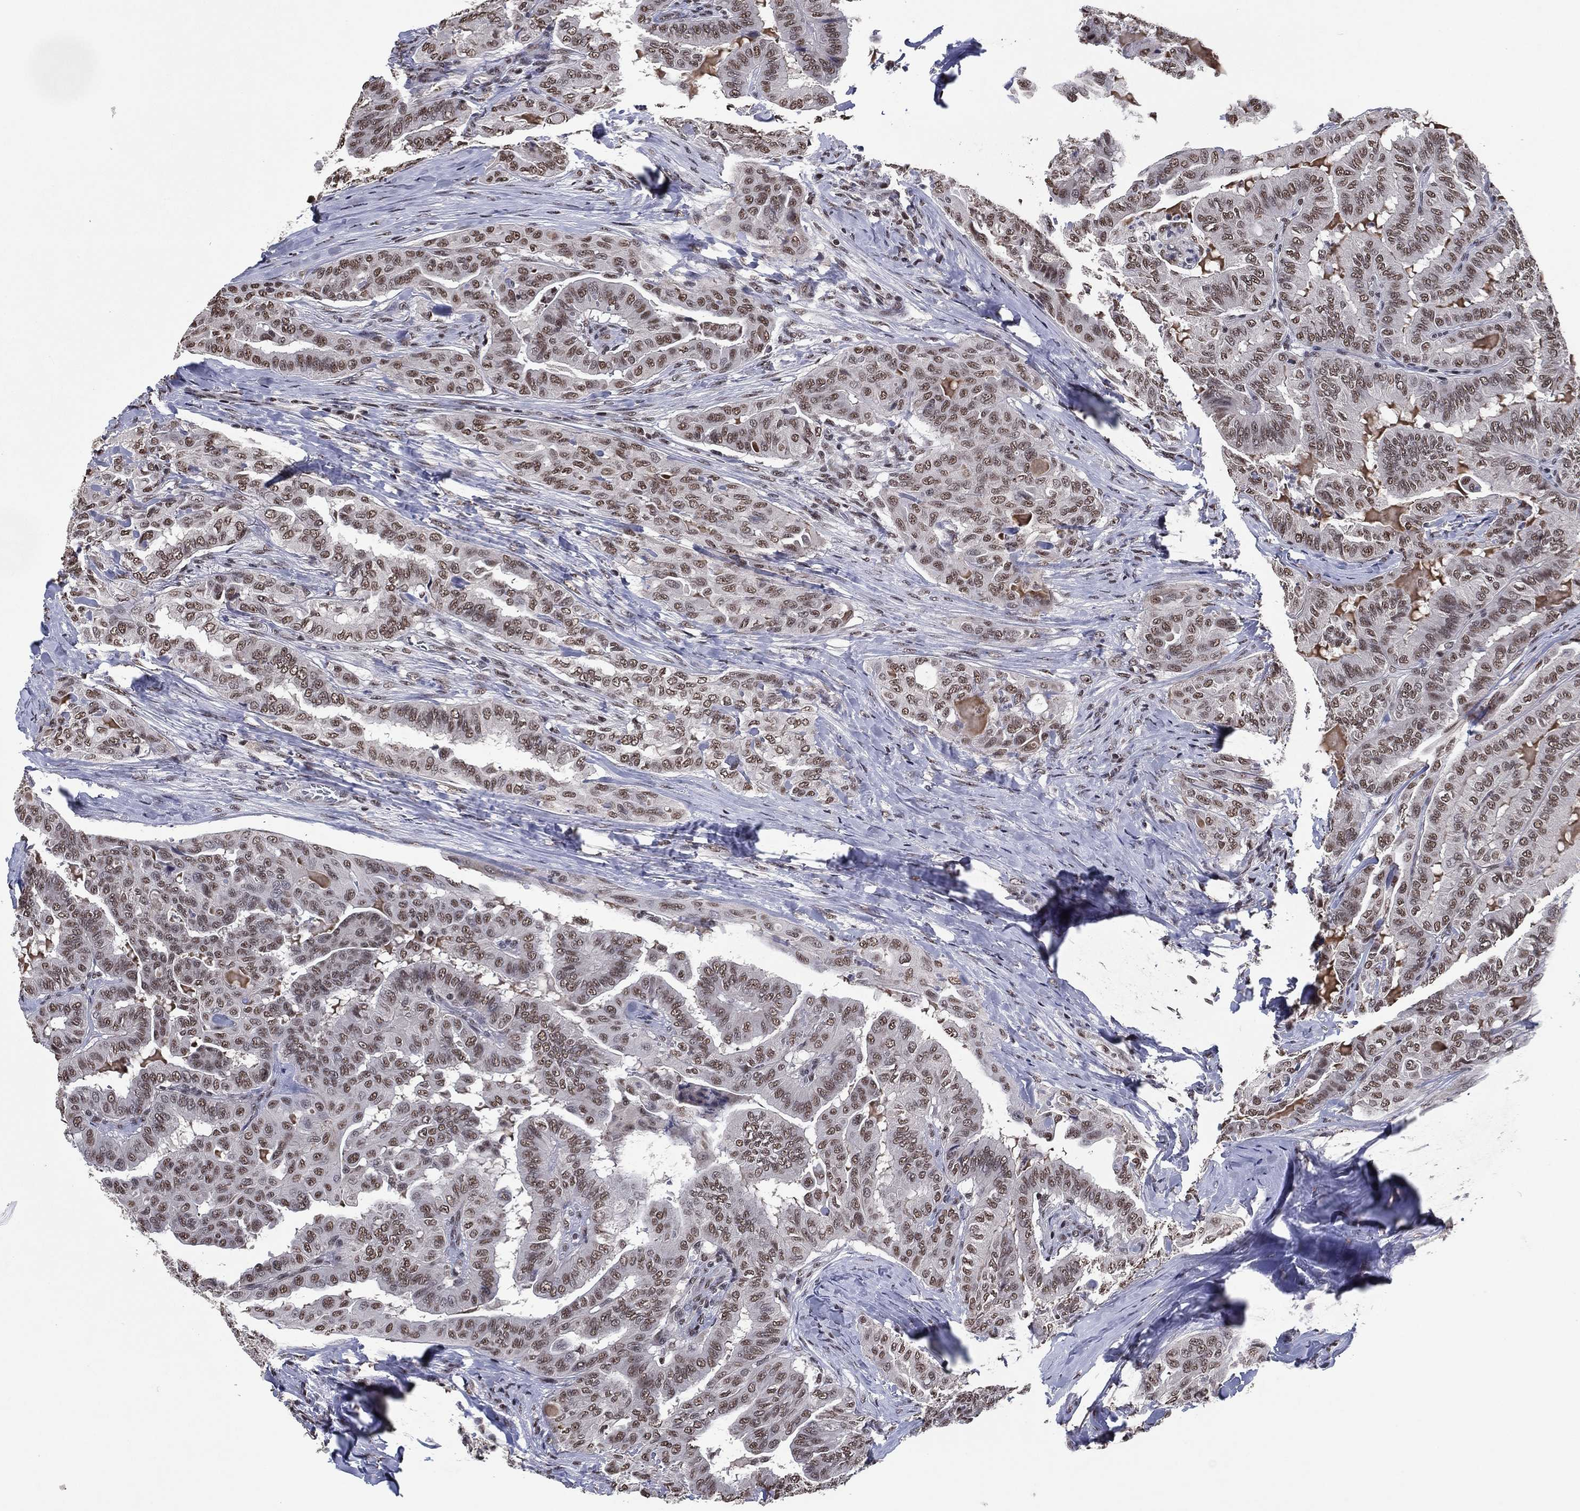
{"staining": {"intensity": "moderate", "quantity": ">75%", "location": "nuclear"}, "tissue": "thyroid cancer", "cell_type": "Tumor cells", "image_type": "cancer", "snomed": [{"axis": "morphology", "description": "Papillary adenocarcinoma, NOS"}, {"axis": "topography", "description": "Thyroid gland"}], "caption": "Thyroid papillary adenocarcinoma stained with a brown dye shows moderate nuclear positive expression in about >75% of tumor cells.", "gene": "ZBTB42", "patient": {"sex": "female", "age": 68}}